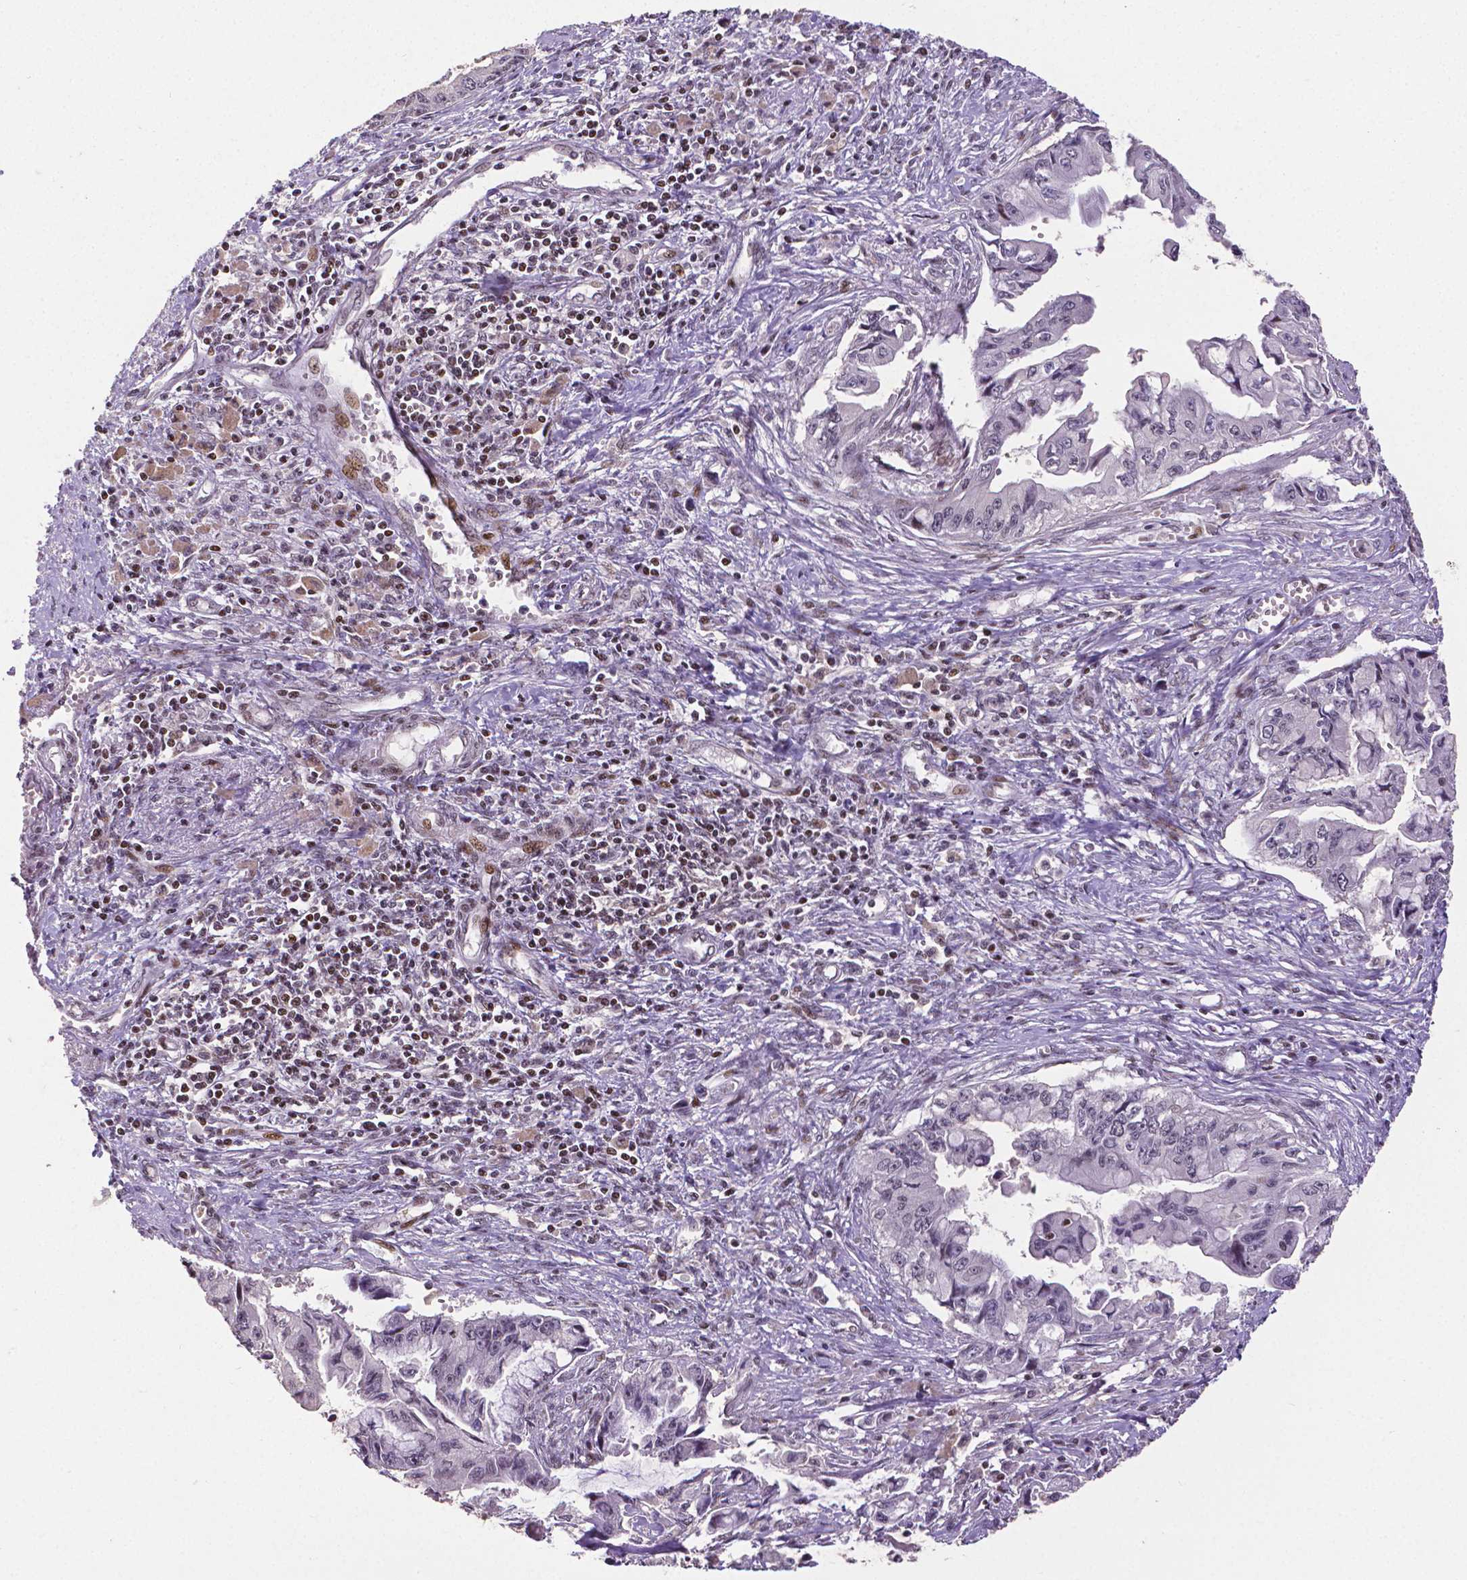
{"staining": {"intensity": "negative", "quantity": "none", "location": "none"}, "tissue": "pancreatic cancer", "cell_type": "Tumor cells", "image_type": "cancer", "snomed": [{"axis": "morphology", "description": "Adenocarcinoma, NOS"}, {"axis": "topography", "description": "Pancreas"}], "caption": "IHC of human pancreatic adenocarcinoma shows no positivity in tumor cells.", "gene": "CTCF", "patient": {"sex": "male", "age": 66}}